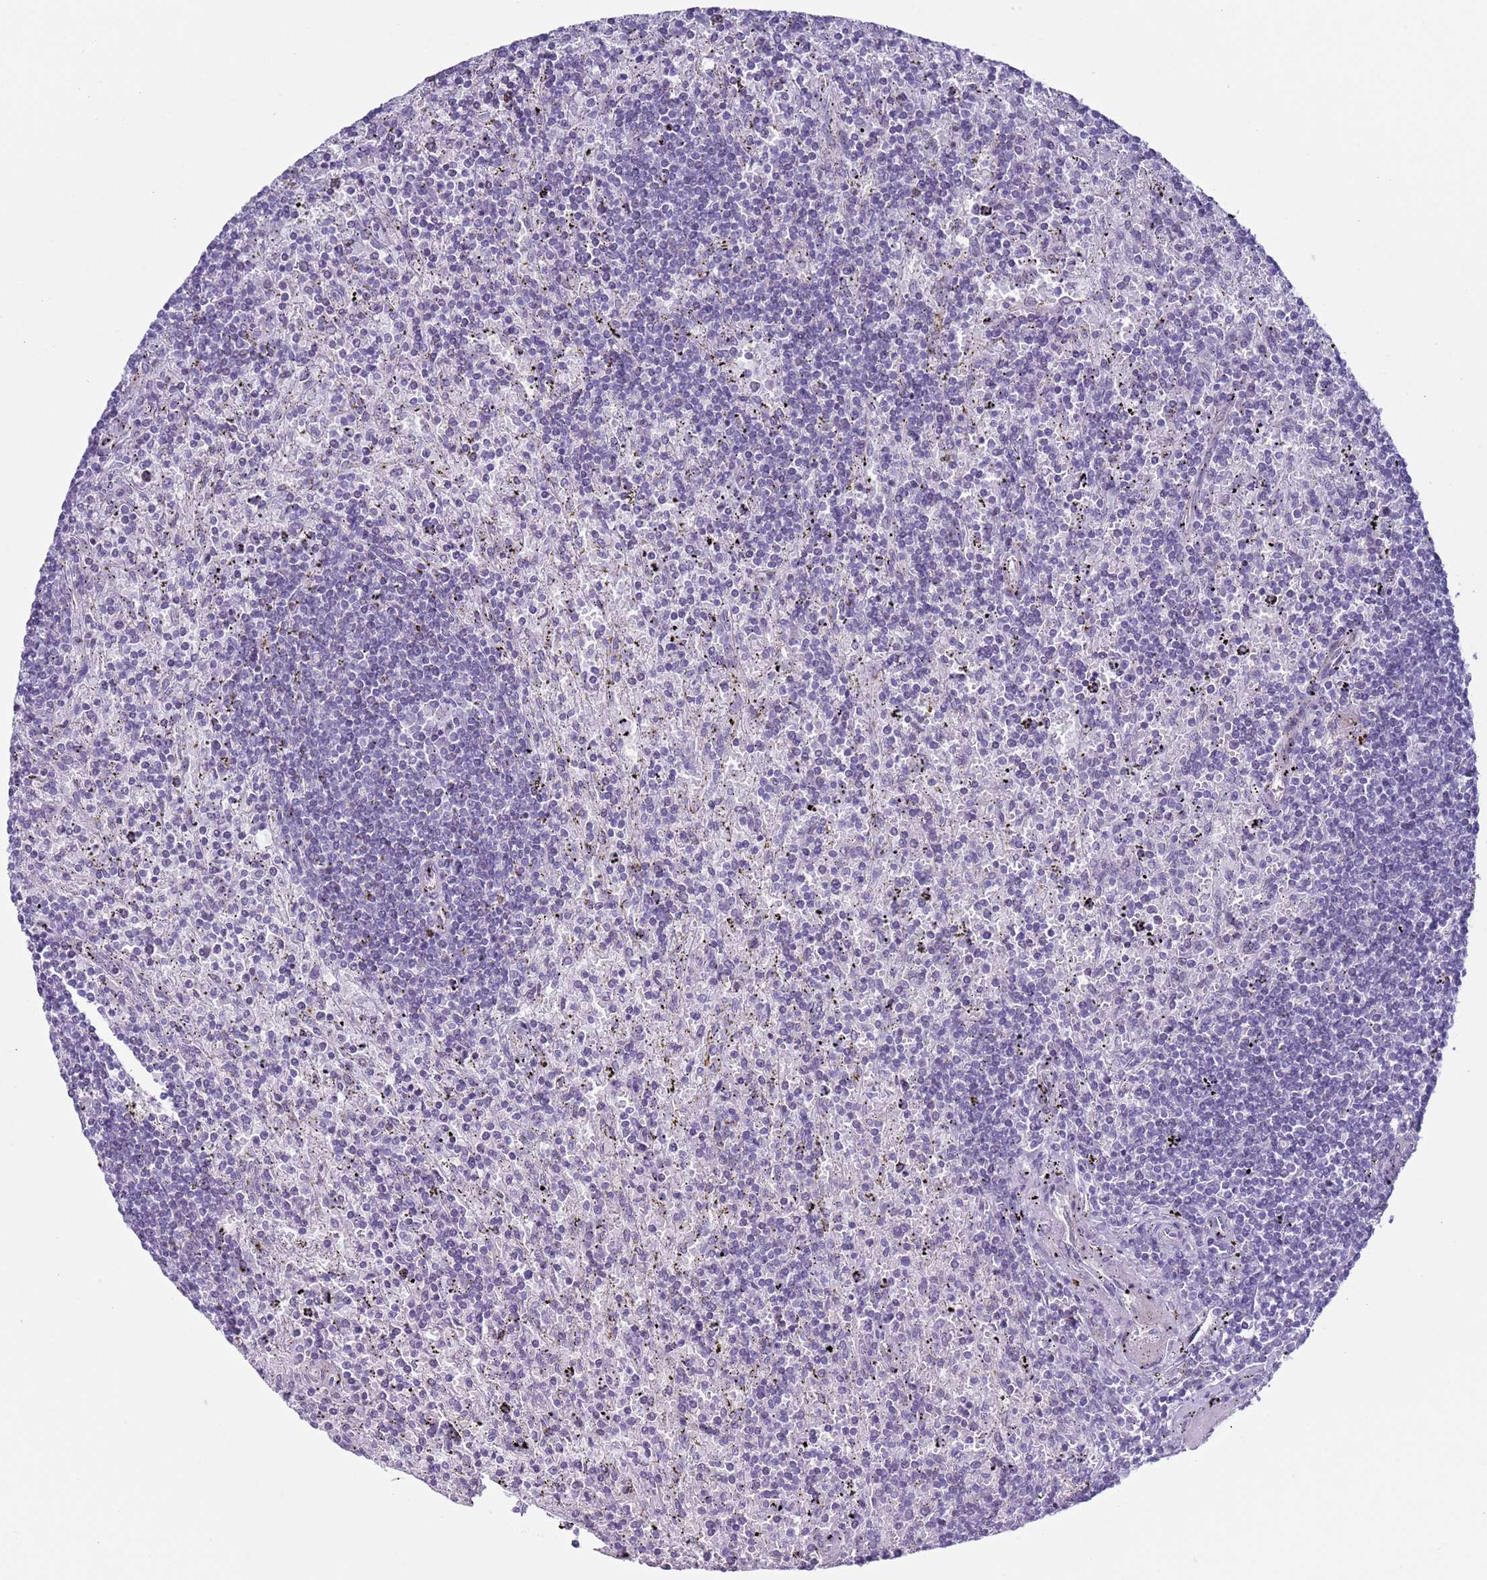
{"staining": {"intensity": "negative", "quantity": "none", "location": "none"}, "tissue": "lymphoma", "cell_type": "Tumor cells", "image_type": "cancer", "snomed": [{"axis": "morphology", "description": "Malignant lymphoma, non-Hodgkin's type, Low grade"}, {"axis": "topography", "description": "Spleen"}], "caption": "There is no significant staining in tumor cells of low-grade malignant lymphoma, non-Hodgkin's type.", "gene": "NPAP1", "patient": {"sex": "male", "age": 76}}